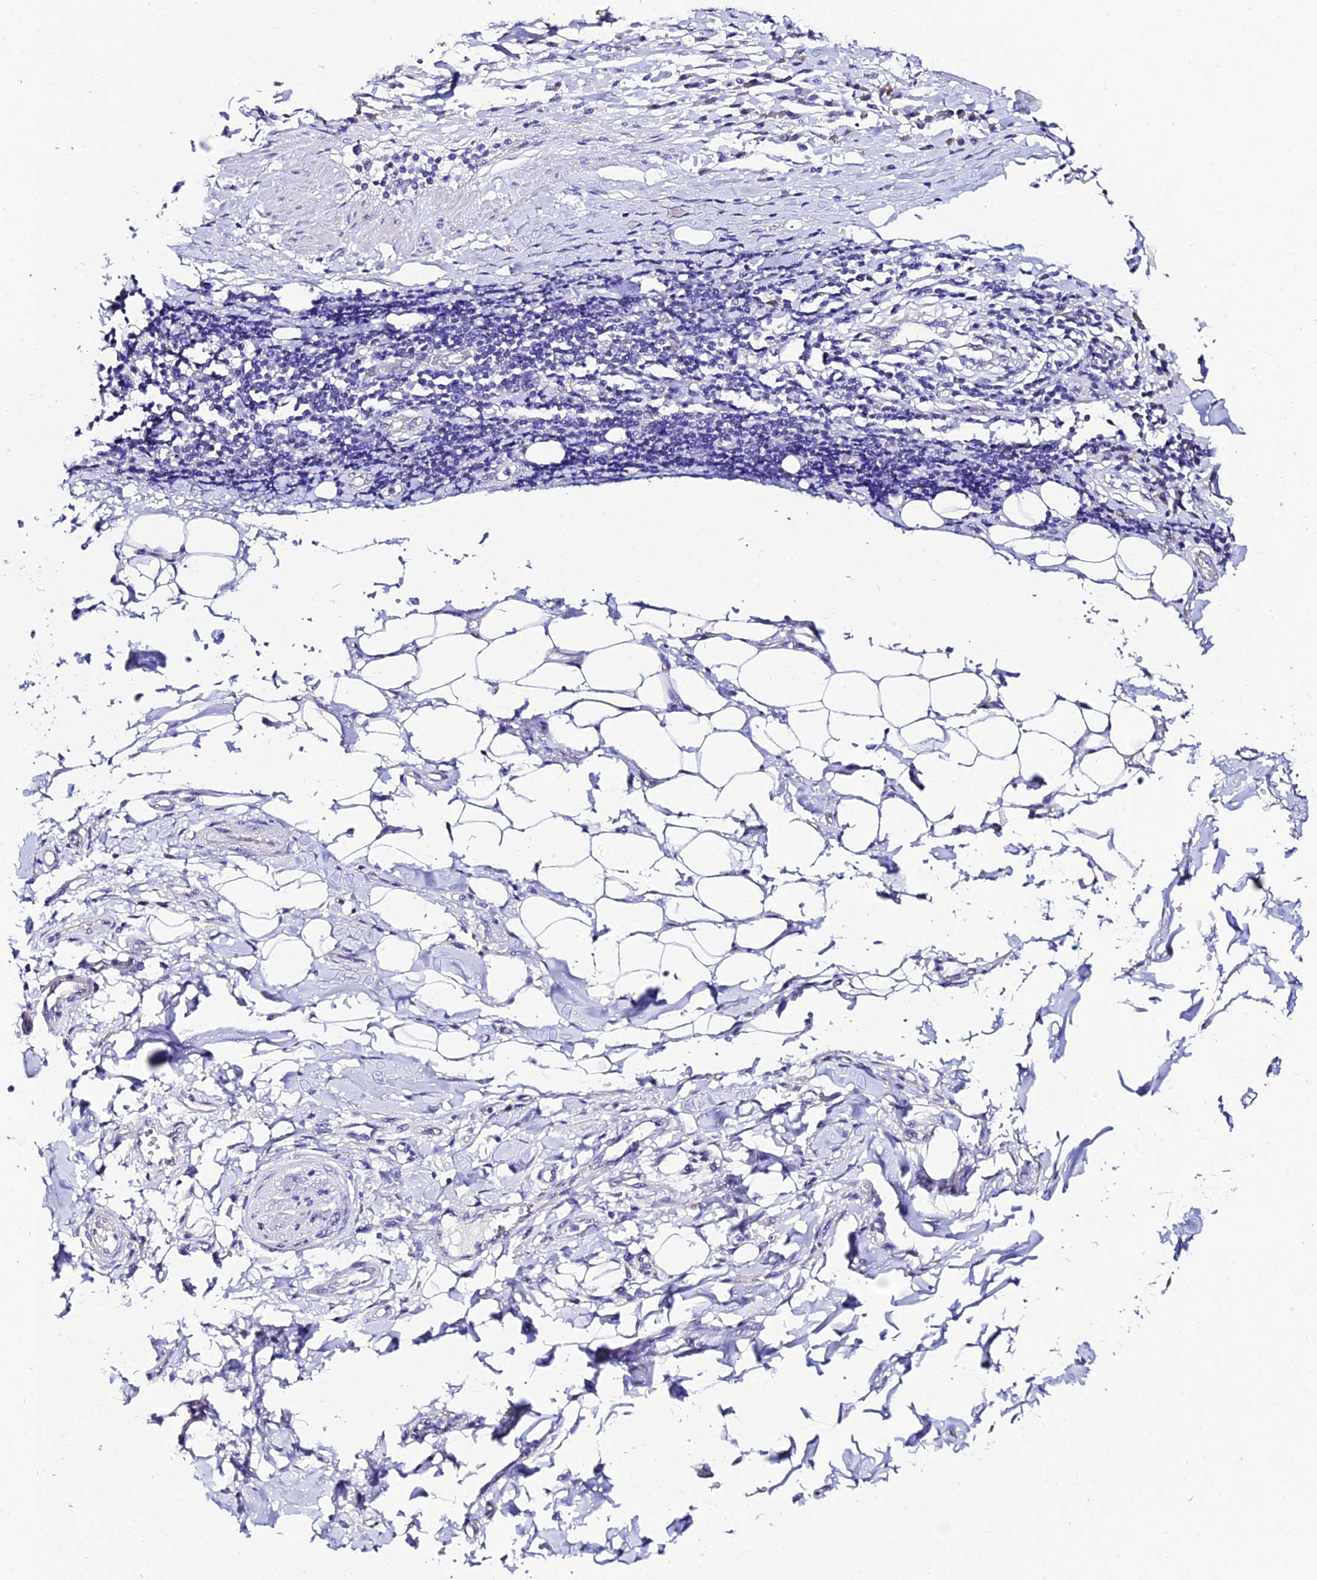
{"staining": {"intensity": "negative", "quantity": "none", "location": "none"}, "tissue": "adipose tissue", "cell_type": "Adipocytes", "image_type": "normal", "snomed": [{"axis": "morphology", "description": "Normal tissue, NOS"}, {"axis": "morphology", "description": "Adenocarcinoma, NOS"}, {"axis": "topography", "description": "Esophagus"}], "caption": "IHC micrograph of normal adipose tissue: adipose tissue stained with DAB reveals no significant protein positivity in adipocytes.", "gene": "CEP41", "patient": {"sex": "male", "age": 62}}